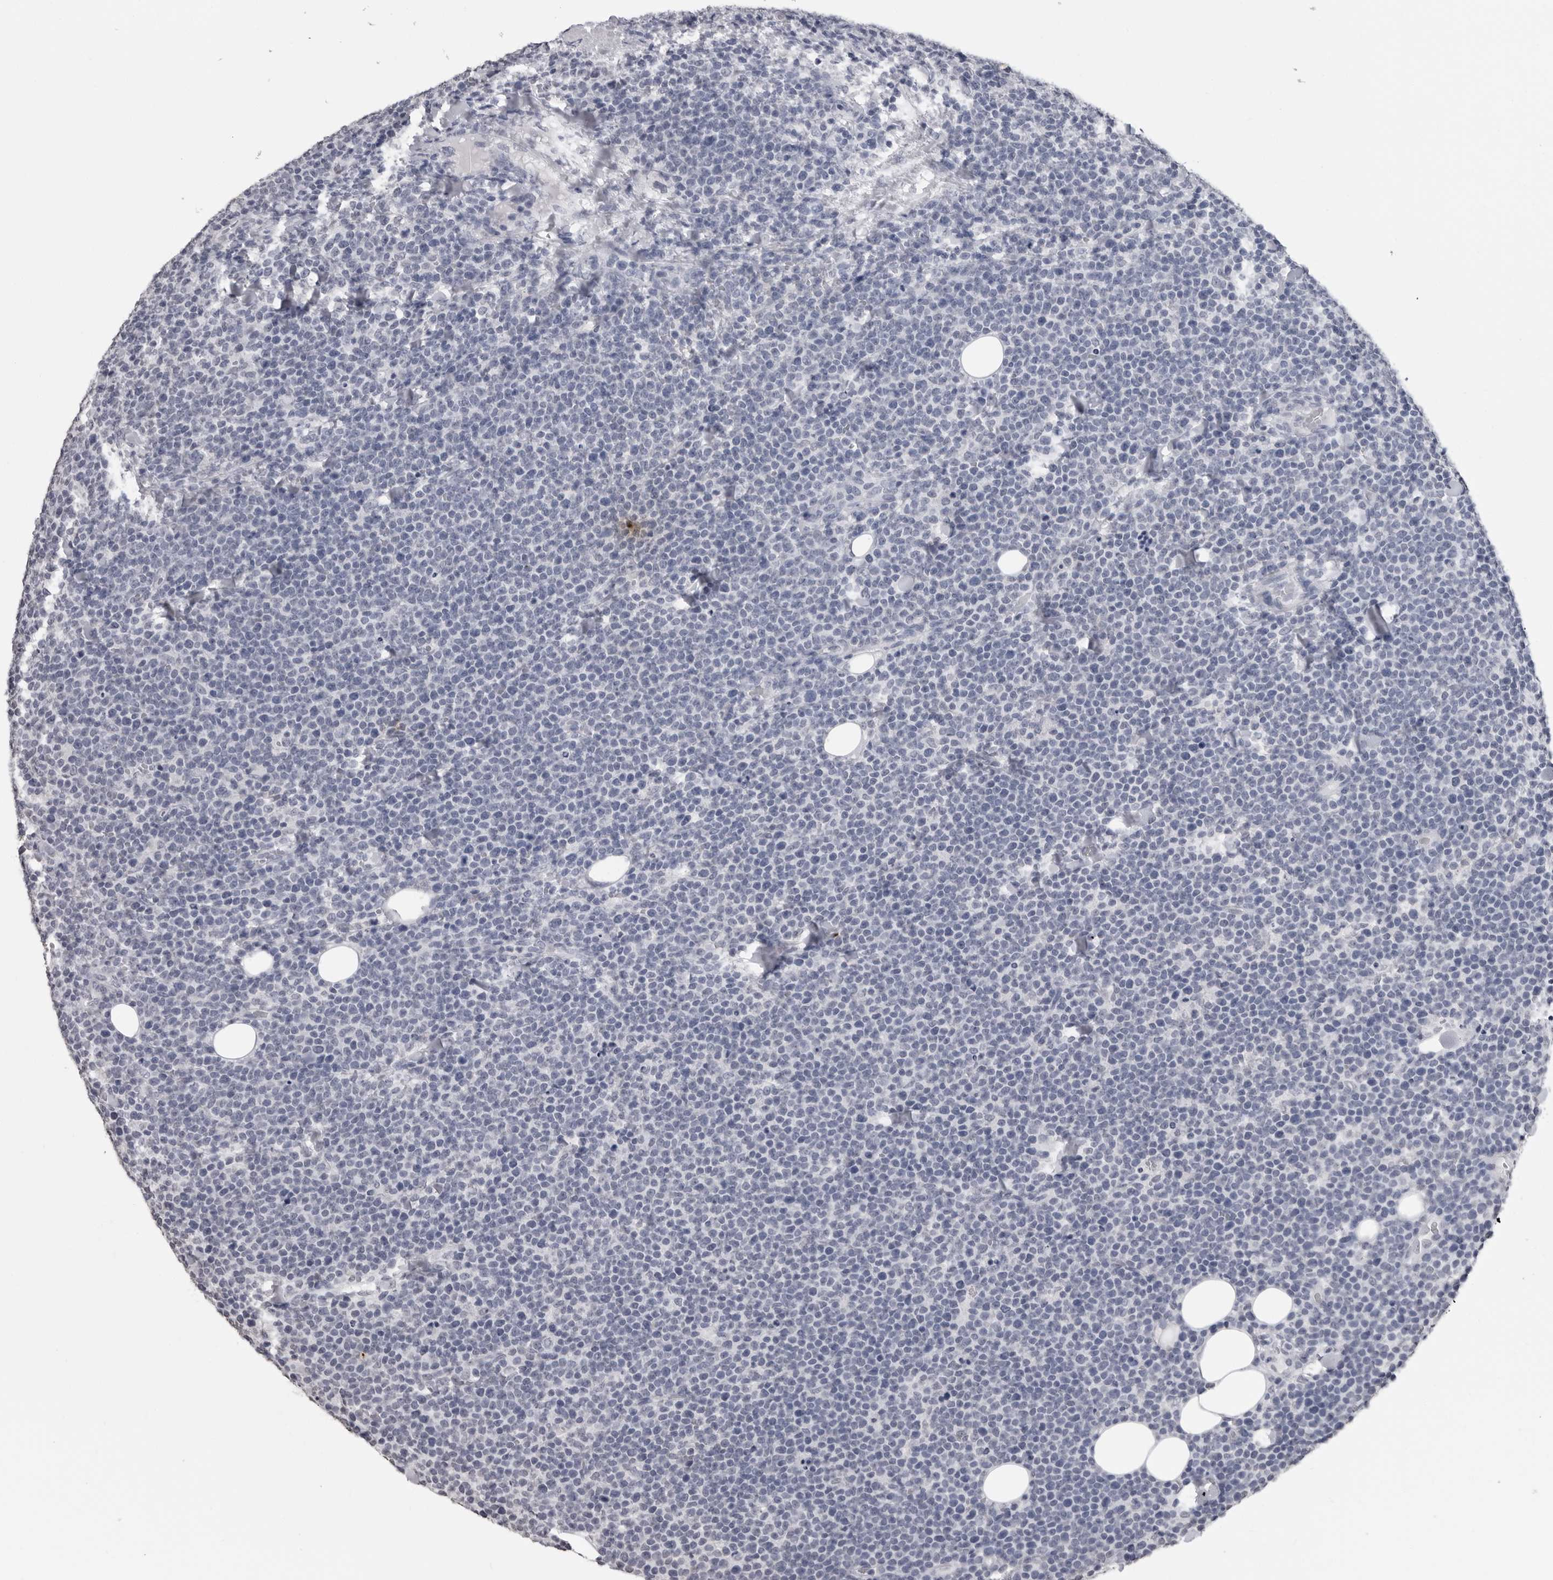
{"staining": {"intensity": "negative", "quantity": "none", "location": "none"}, "tissue": "lymphoma", "cell_type": "Tumor cells", "image_type": "cancer", "snomed": [{"axis": "morphology", "description": "Malignant lymphoma, non-Hodgkin's type, High grade"}, {"axis": "topography", "description": "Lymph node"}], "caption": "This micrograph is of high-grade malignant lymphoma, non-Hodgkin's type stained with immunohistochemistry to label a protein in brown with the nuclei are counter-stained blue. There is no expression in tumor cells.", "gene": "HEPACAM", "patient": {"sex": "male", "age": 61}}